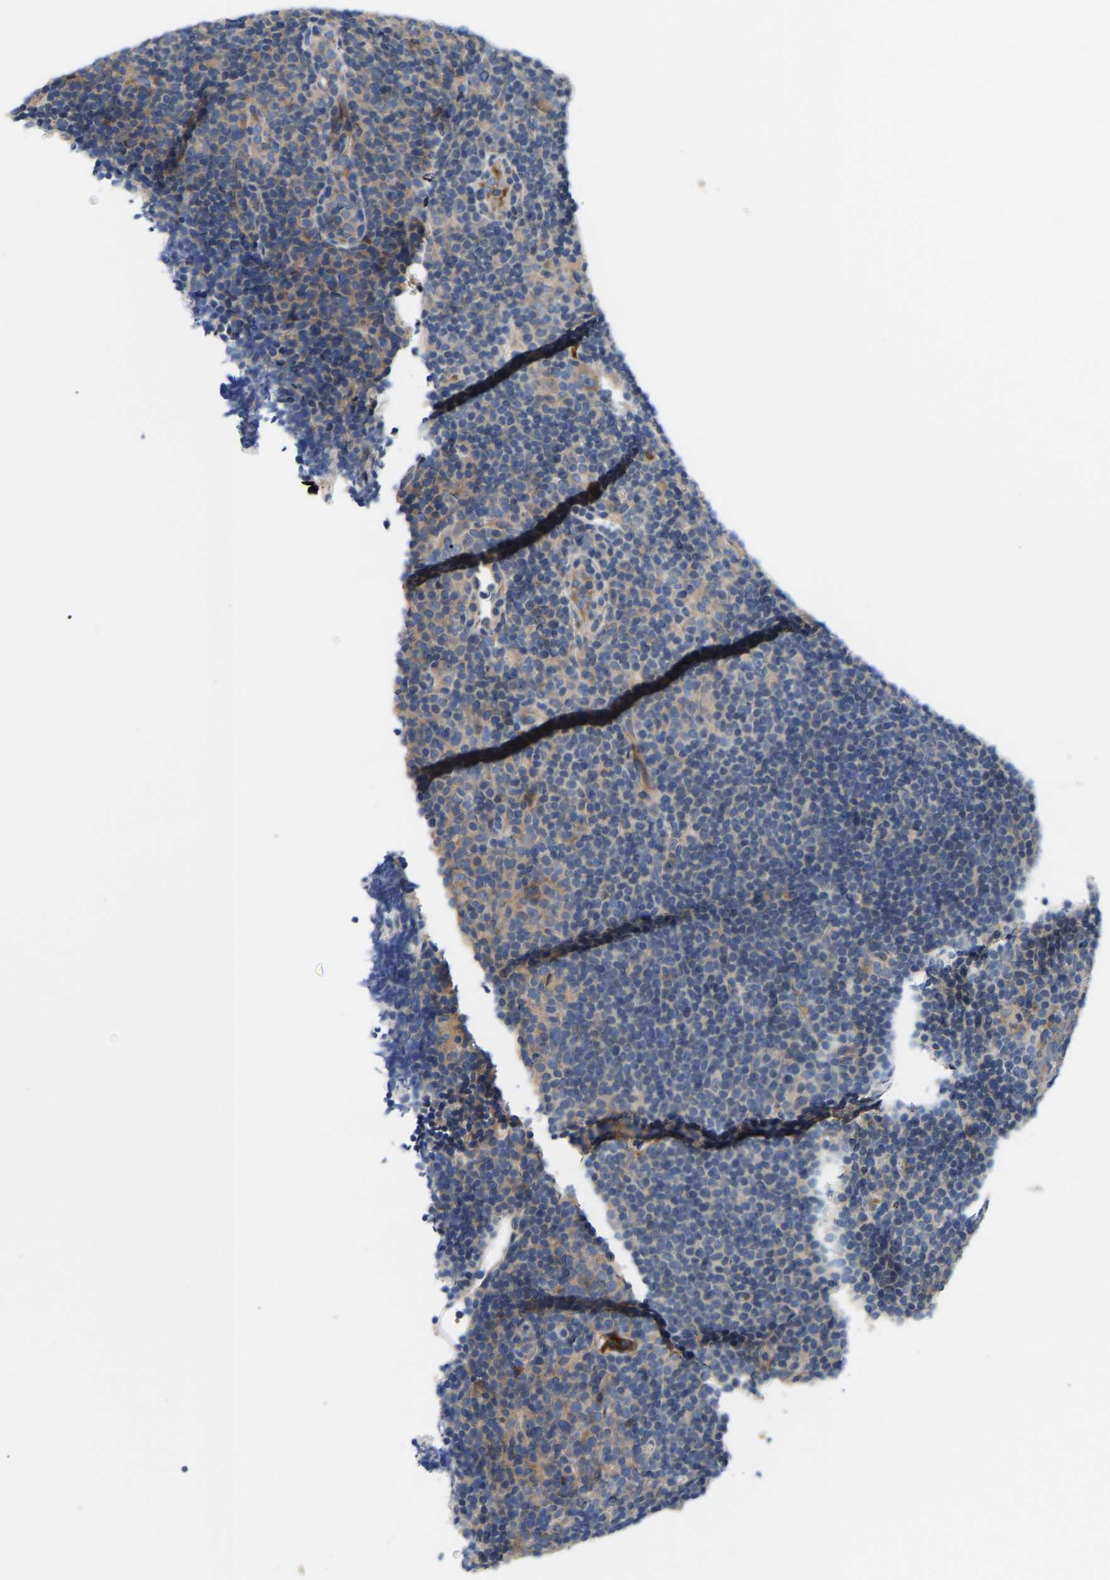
{"staining": {"intensity": "weak", "quantity": ">75%", "location": "cytoplasmic/membranous"}, "tissue": "lymphoma", "cell_type": "Tumor cells", "image_type": "cancer", "snomed": [{"axis": "morphology", "description": "Hodgkin's disease, NOS"}, {"axis": "topography", "description": "Lymph node"}], "caption": "Weak cytoplasmic/membranous positivity is seen in approximately >75% of tumor cells in Hodgkin's disease.", "gene": "AIMP2", "patient": {"sex": "female", "age": 57}}